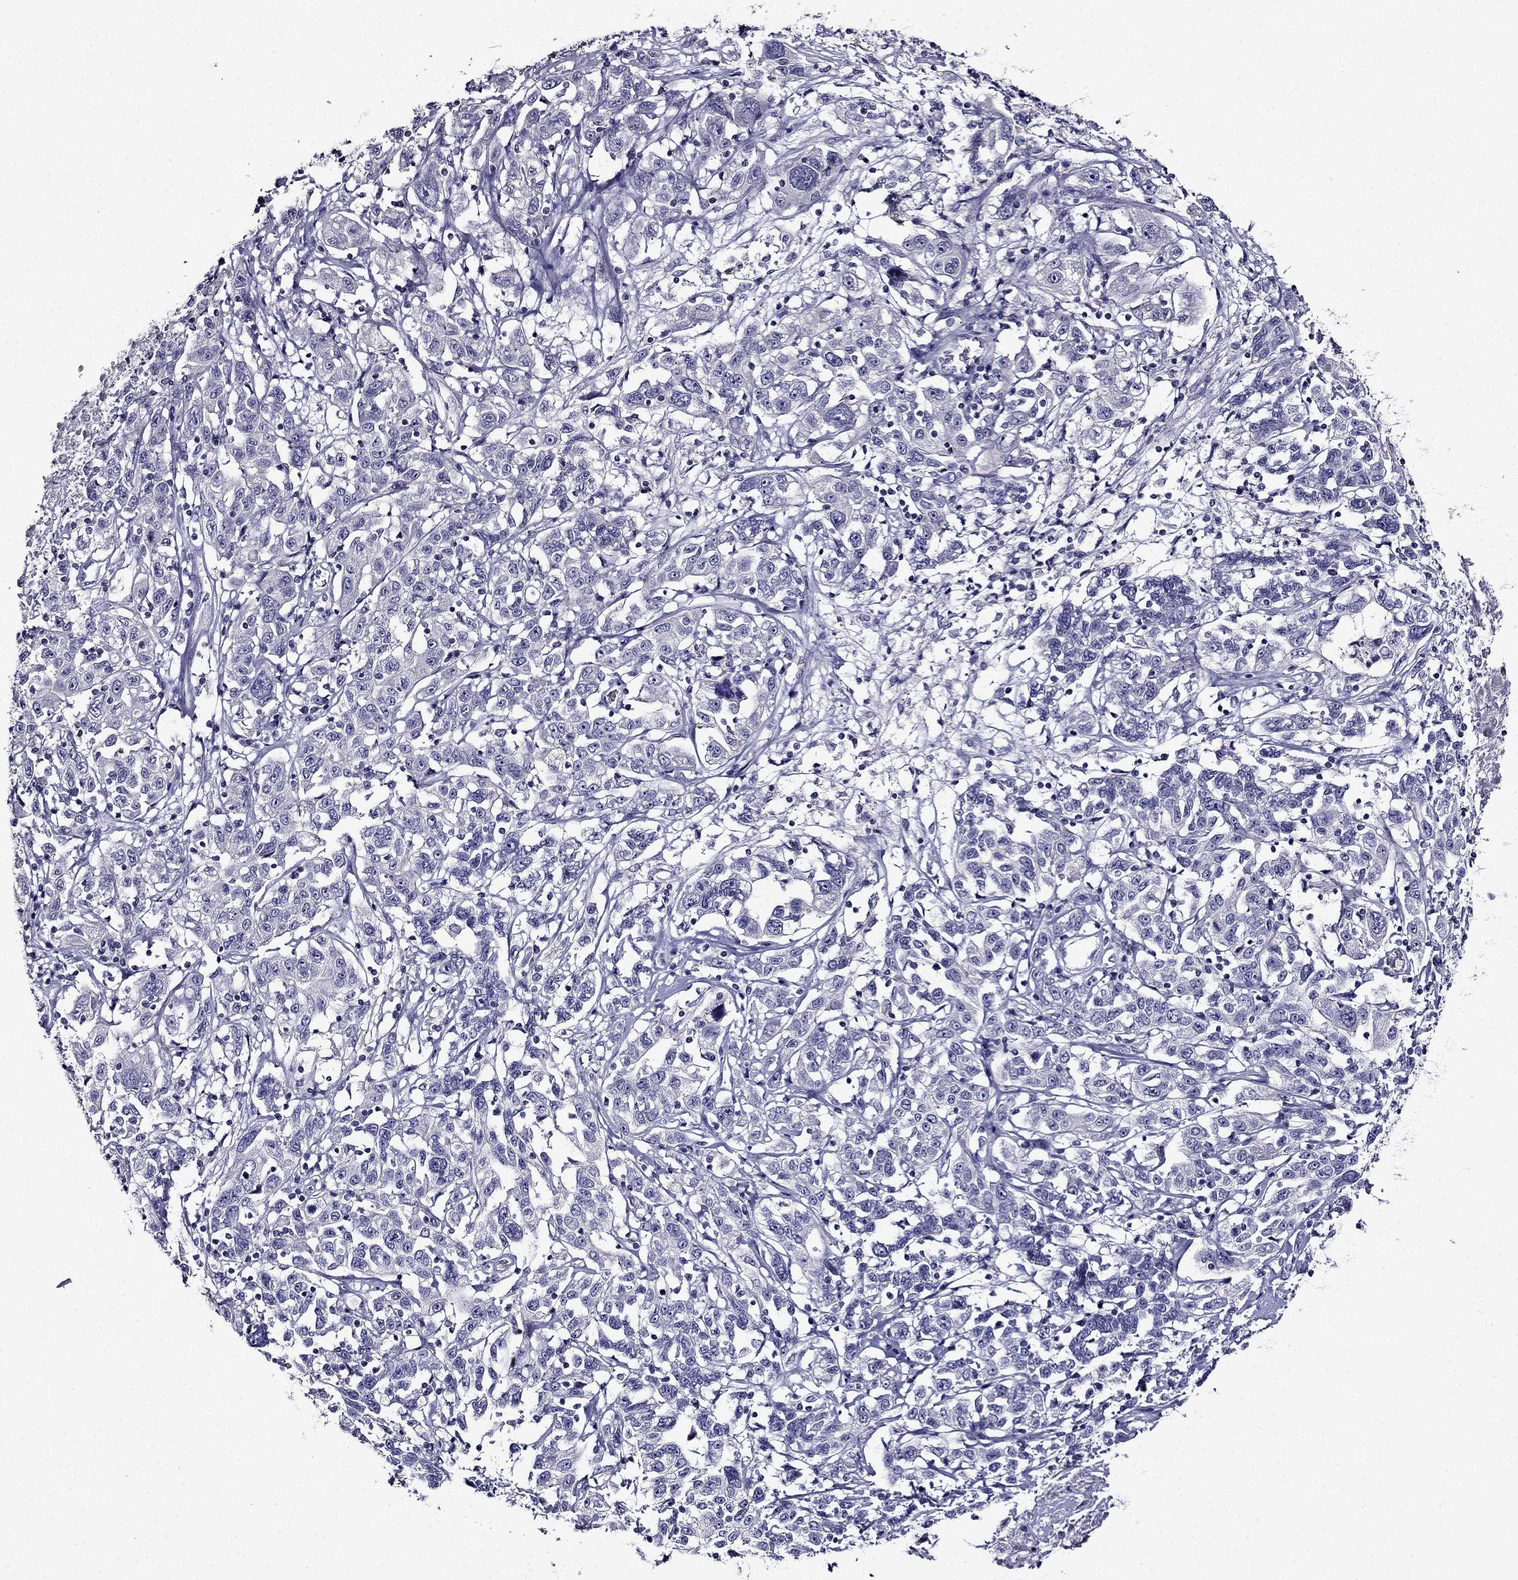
{"staining": {"intensity": "negative", "quantity": "none", "location": "none"}, "tissue": "liver cancer", "cell_type": "Tumor cells", "image_type": "cancer", "snomed": [{"axis": "morphology", "description": "Adenocarcinoma, NOS"}, {"axis": "morphology", "description": "Cholangiocarcinoma"}, {"axis": "topography", "description": "Liver"}], "caption": "A high-resolution image shows immunohistochemistry (IHC) staining of liver cancer, which reveals no significant staining in tumor cells.", "gene": "TMEM266", "patient": {"sex": "male", "age": 64}}